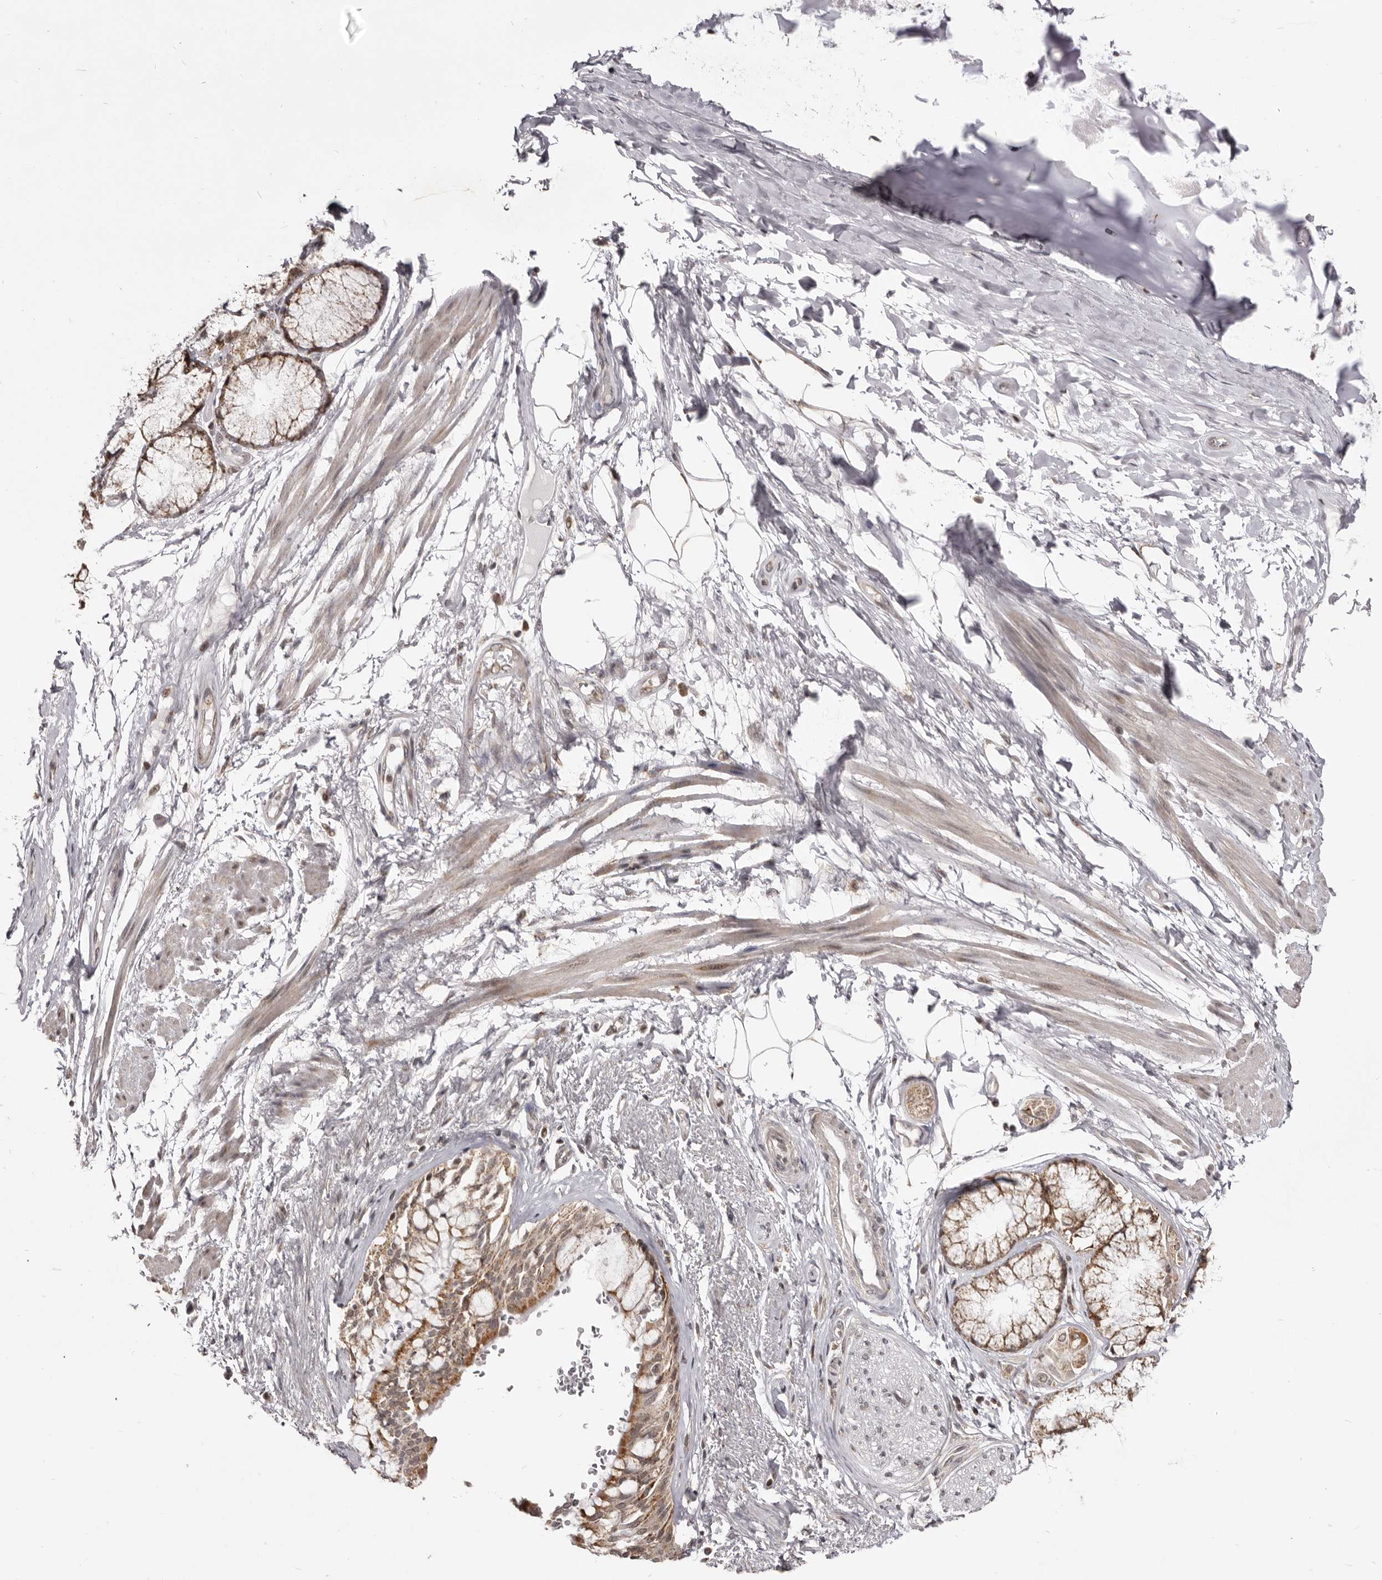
{"staining": {"intensity": "negative", "quantity": "none", "location": "none"}, "tissue": "adipose tissue", "cell_type": "Adipocytes", "image_type": "normal", "snomed": [{"axis": "morphology", "description": "Normal tissue, NOS"}, {"axis": "topography", "description": "Bronchus"}], "caption": "Immunohistochemistry (IHC) micrograph of normal human adipose tissue stained for a protein (brown), which shows no expression in adipocytes.", "gene": "THUMPD1", "patient": {"sex": "male", "age": 66}}